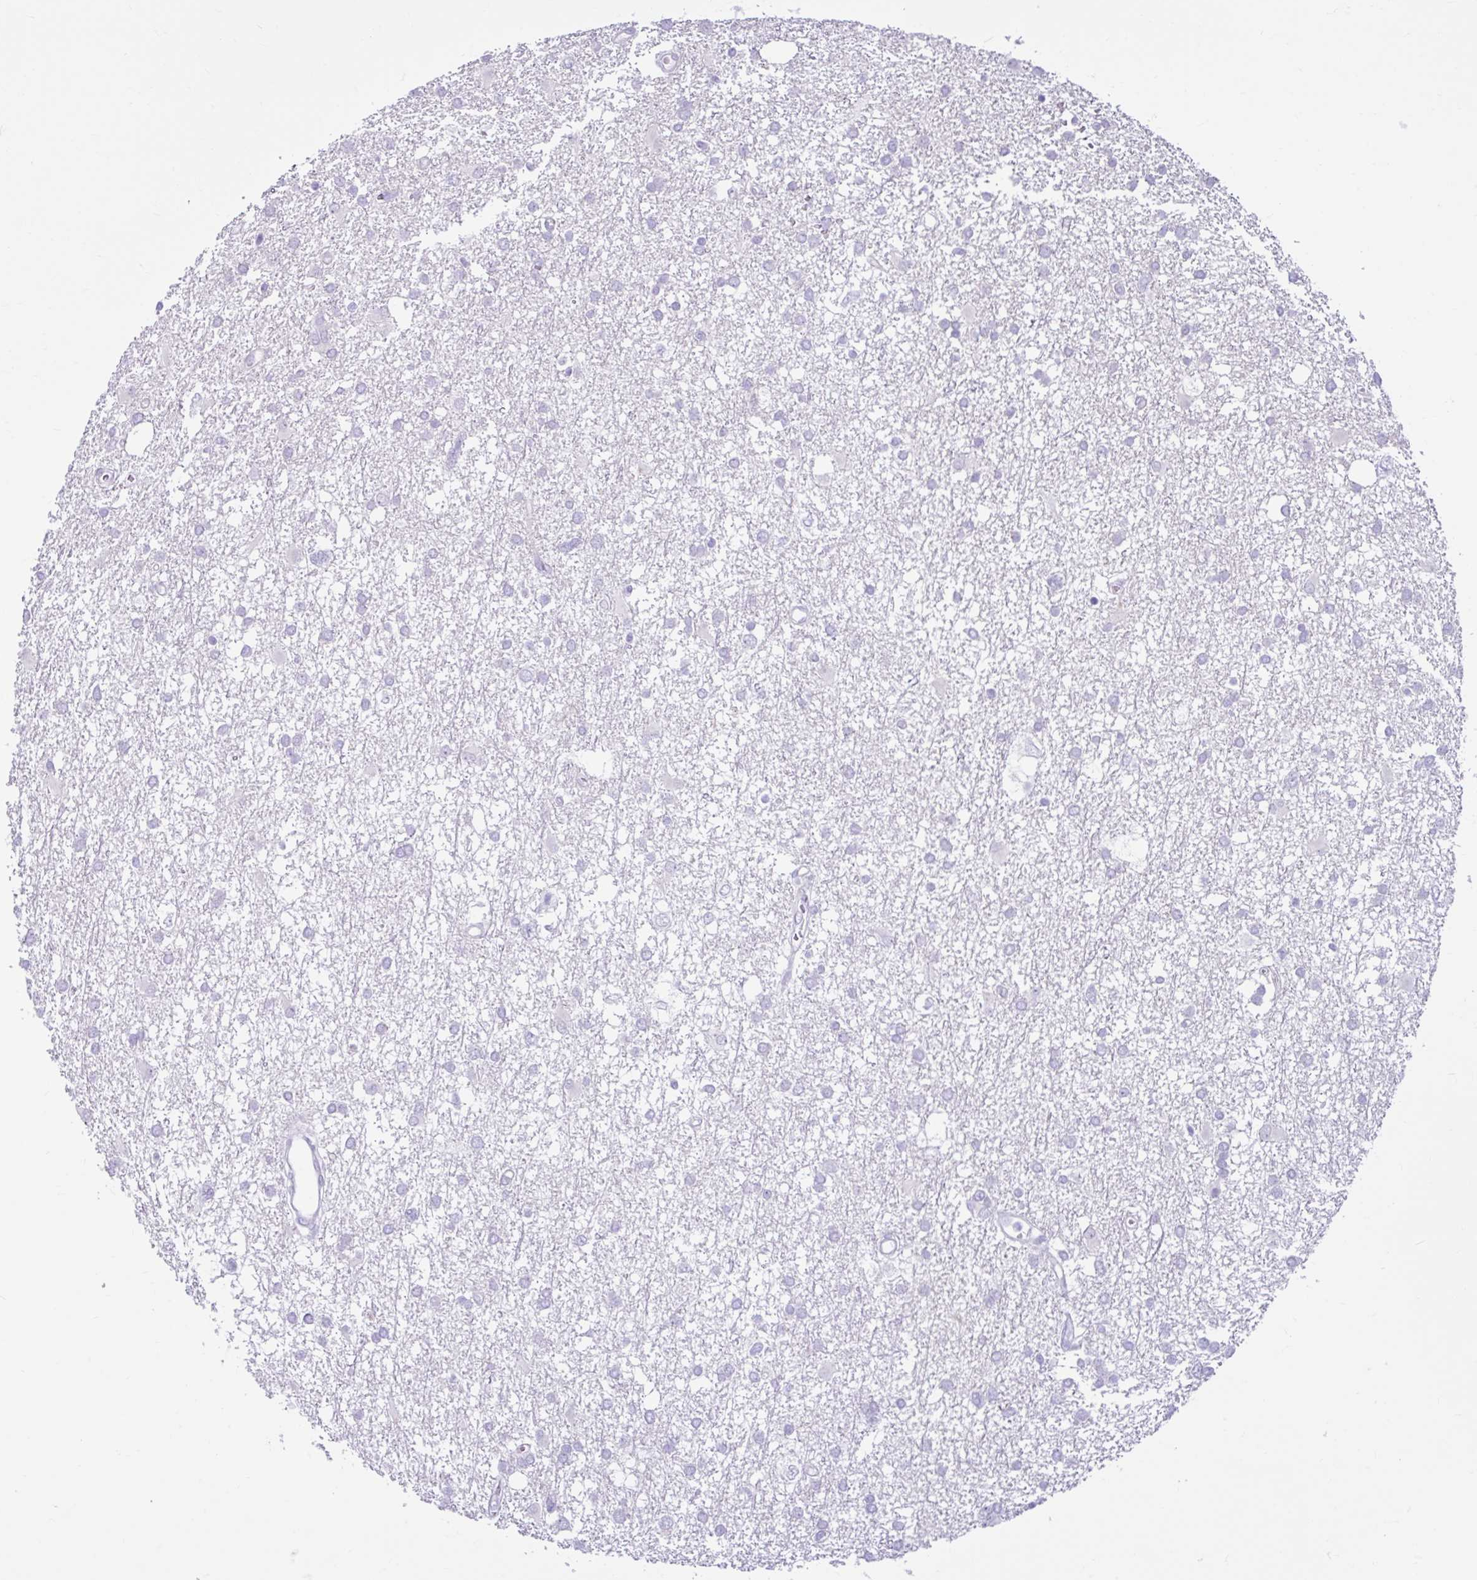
{"staining": {"intensity": "negative", "quantity": "none", "location": "none"}, "tissue": "glioma", "cell_type": "Tumor cells", "image_type": "cancer", "snomed": [{"axis": "morphology", "description": "Glioma, malignant, High grade"}, {"axis": "topography", "description": "Brain"}], "caption": "Immunohistochemistry image of neoplastic tissue: malignant high-grade glioma stained with DAB displays no significant protein expression in tumor cells. Nuclei are stained in blue.", "gene": "FAM153A", "patient": {"sex": "male", "age": 61}}